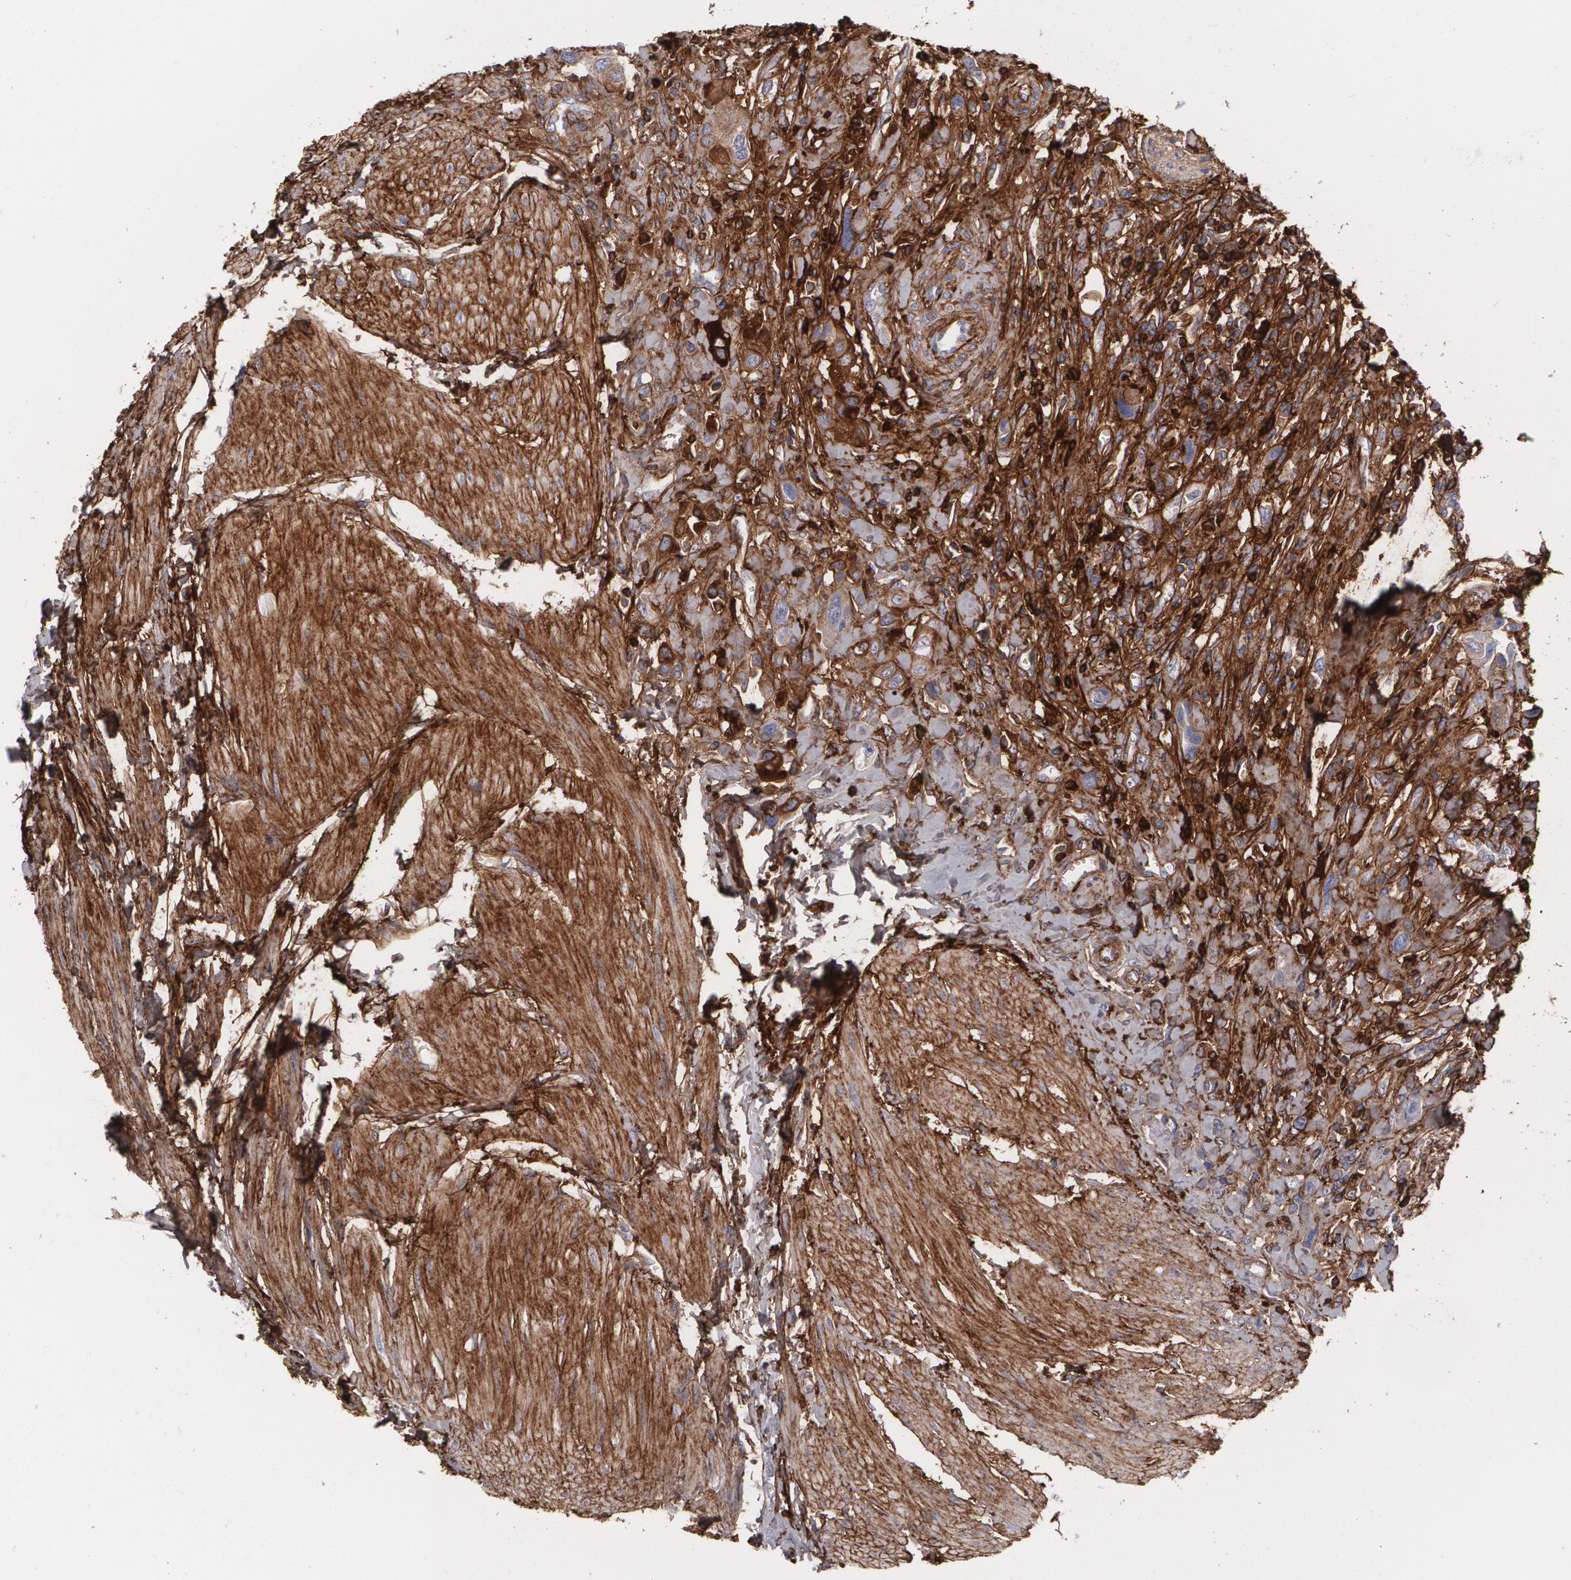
{"staining": {"intensity": "moderate", "quantity": ">75%", "location": "cytoplasmic/membranous"}, "tissue": "urothelial cancer", "cell_type": "Tumor cells", "image_type": "cancer", "snomed": [{"axis": "morphology", "description": "Urothelial carcinoma, High grade"}, {"axis": "topography", "description": "Urinary bladder"}], "caption": "The immunohistochemical stain labels moderate cytoplasmic/membranous positivity in tumor cells of urothelial cancer tissue.", "gene": "FBLN1", "patient": {"sex": "male", "age": 56}}